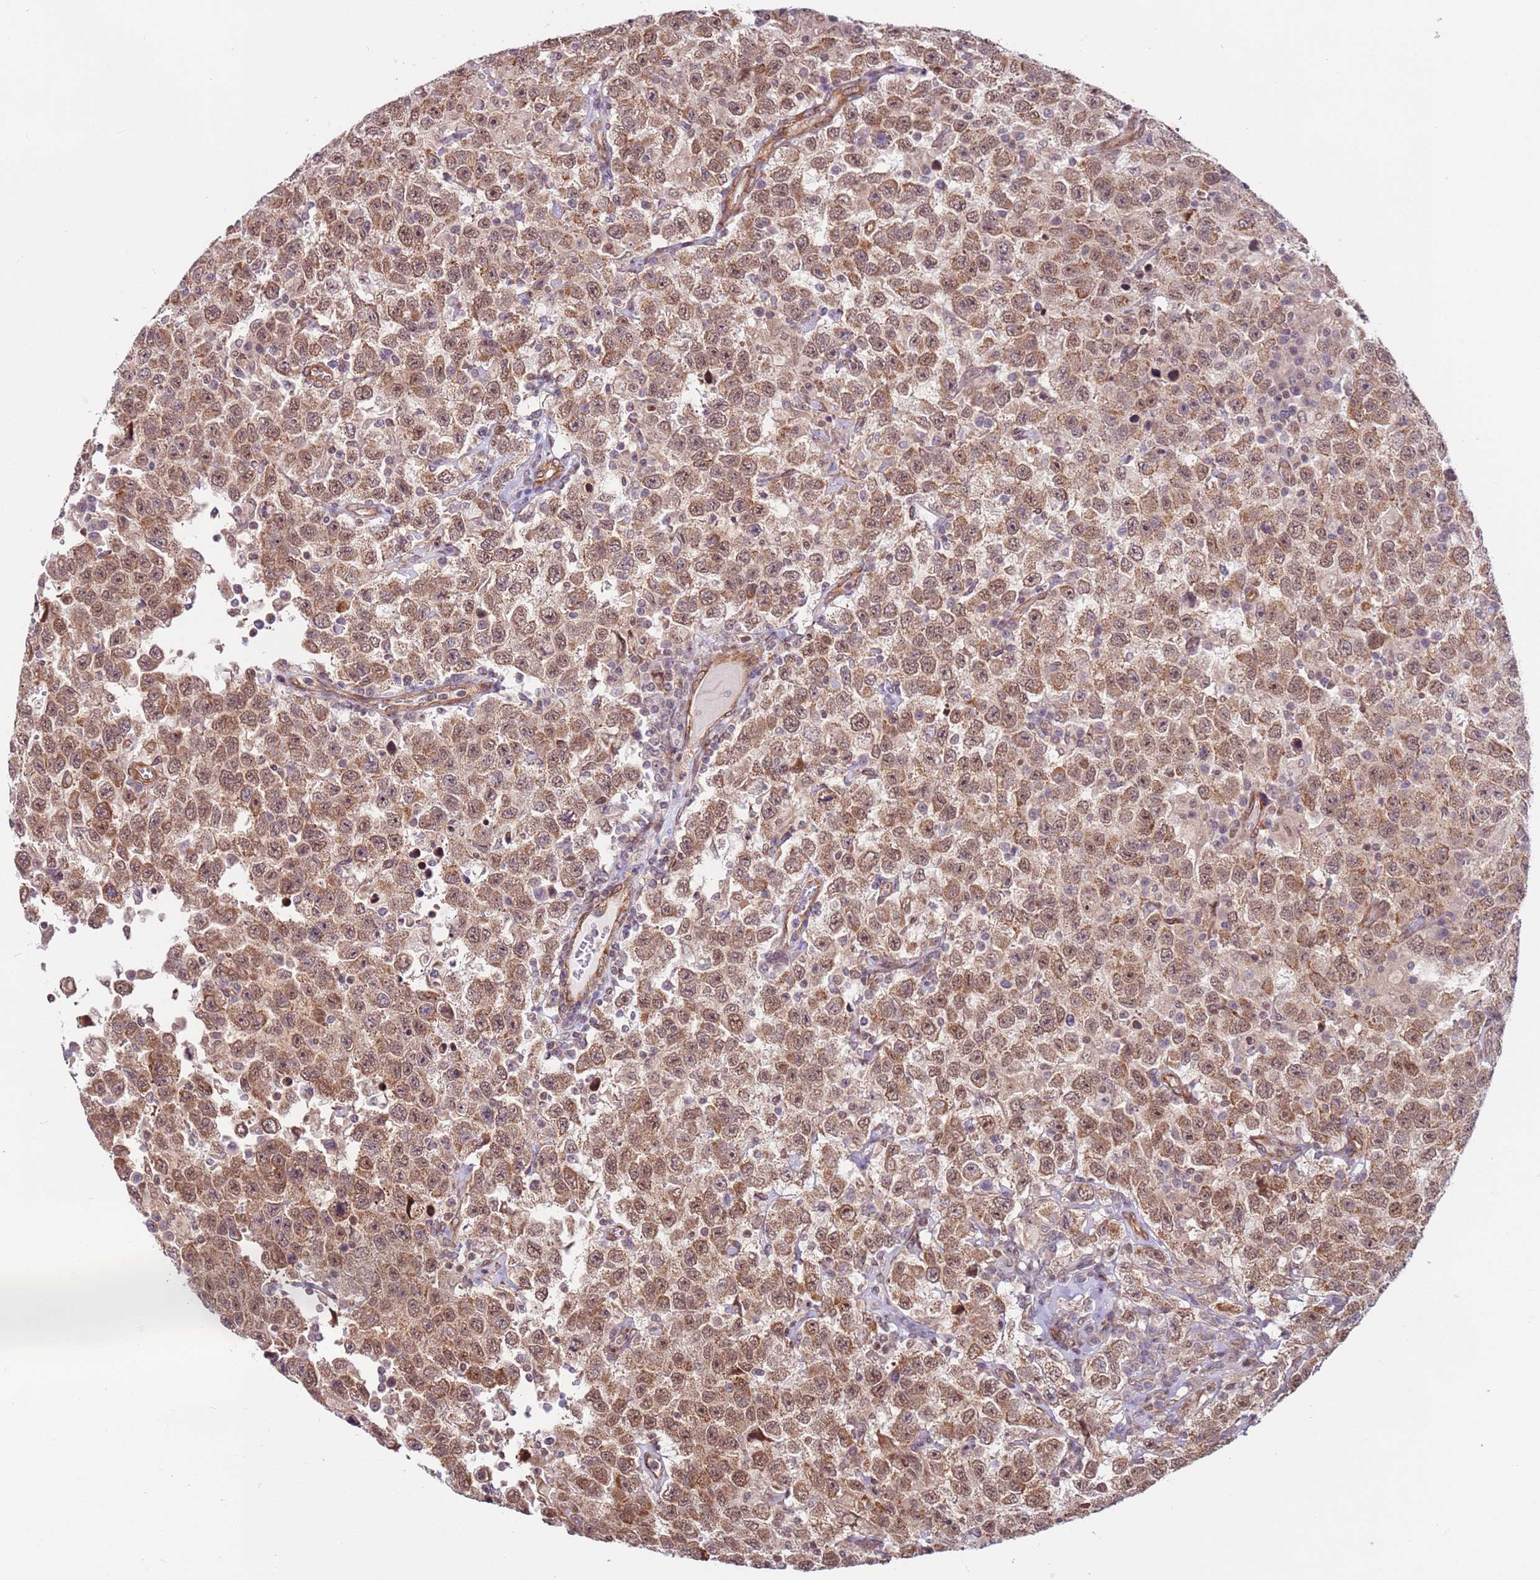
{"staining": {"intensity": "moderate", "quantity": ">75%", "location": "cytoplasmic/membranous,nuclear"}, "tissue": "testis cancer", "cell_type": "Tumor cells", "image_type": "cancer", "snomed": [{"axis": "morphology", "description": "Seminoma, NOS"}, {"axis": "topography", "description": "Testis"}], "caption": "Protein staining reveals moderate cytoplasmic/membranous and nuclear staining in approximately >75% of tumor cells in seminoma (testis).", "gene": "DCAF4", "patient": {"sex": "male", "age": 41}}